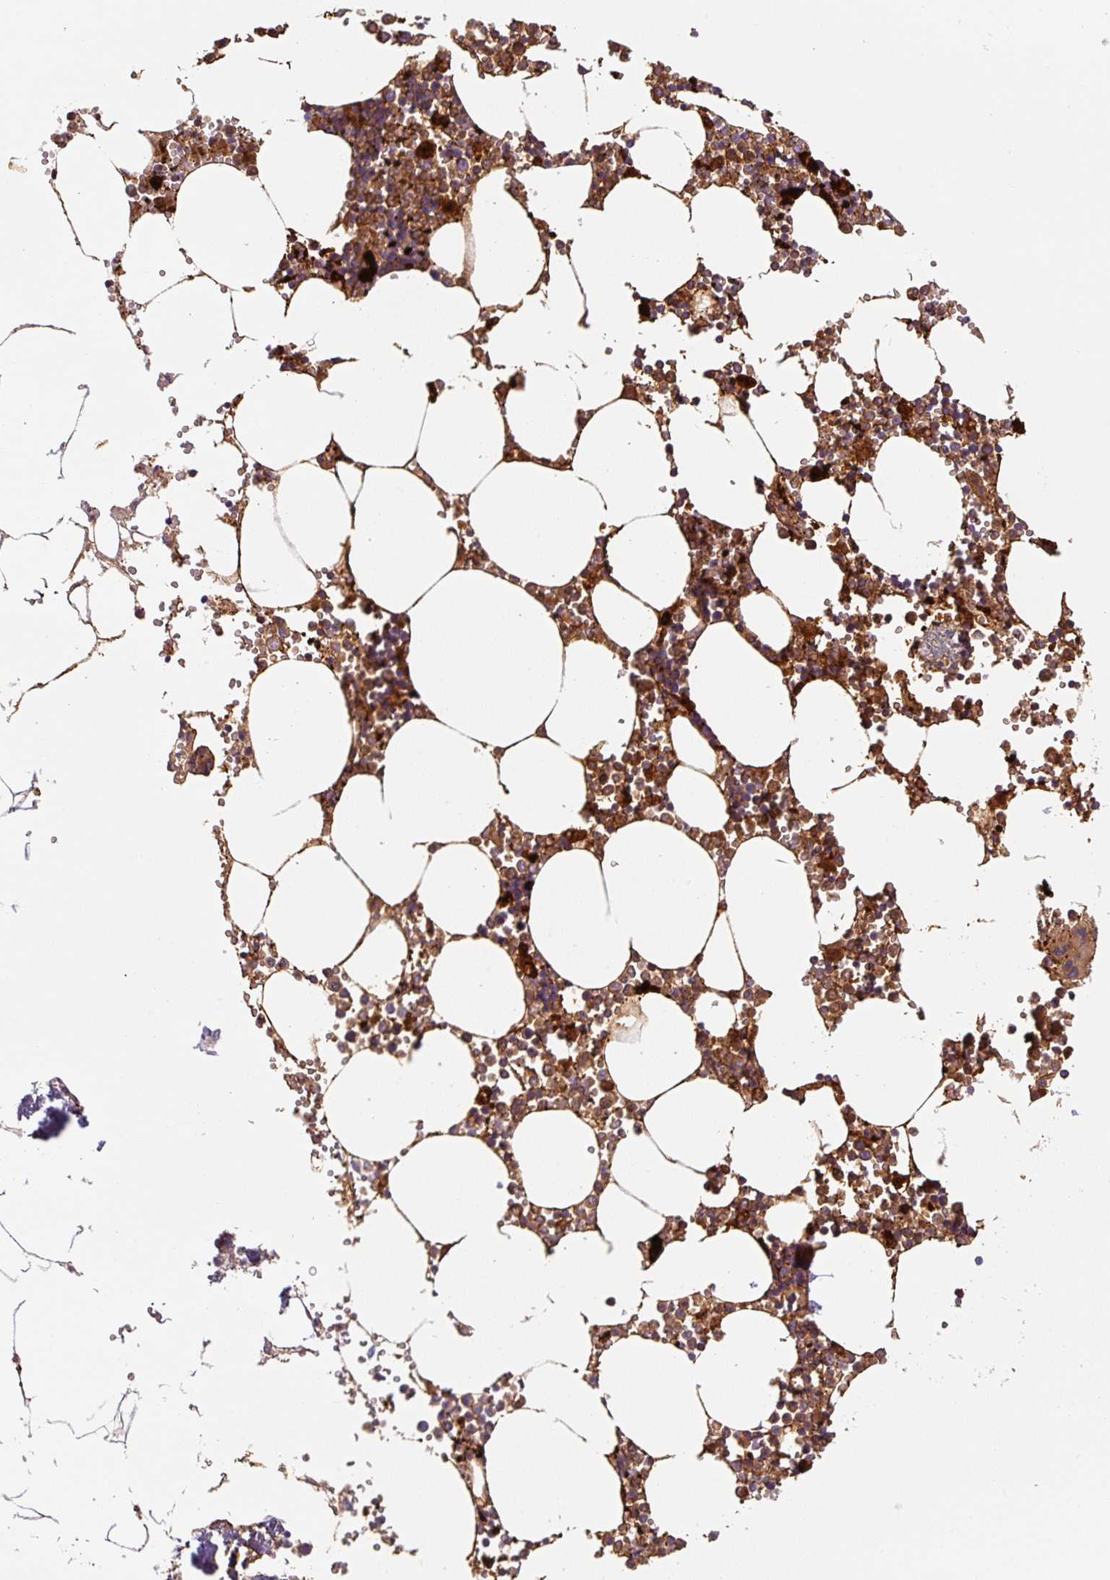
{"staining": {"intensity": "strong", "quantity": "25%-75%", "location": "cytoplasmic/membranous"}, "tissue": "bone marrow", "cell_type": "Hematopoietic cells", "image_type": "normal", "snomed": [{"axis": "morphology", "description": "Normal tissue, NOS"}, {"axis": "topography", "description": "Bone marrow"}], "caption": "This image exhibits immunohistochemistry (IHC) staining of benign bone marrow, with high strong cytoplasmic/membranous staining in about 25%-75% of hematopoietic cells.", "gene": "FUT10", "patient": {"sex": "male", "age": 54}}